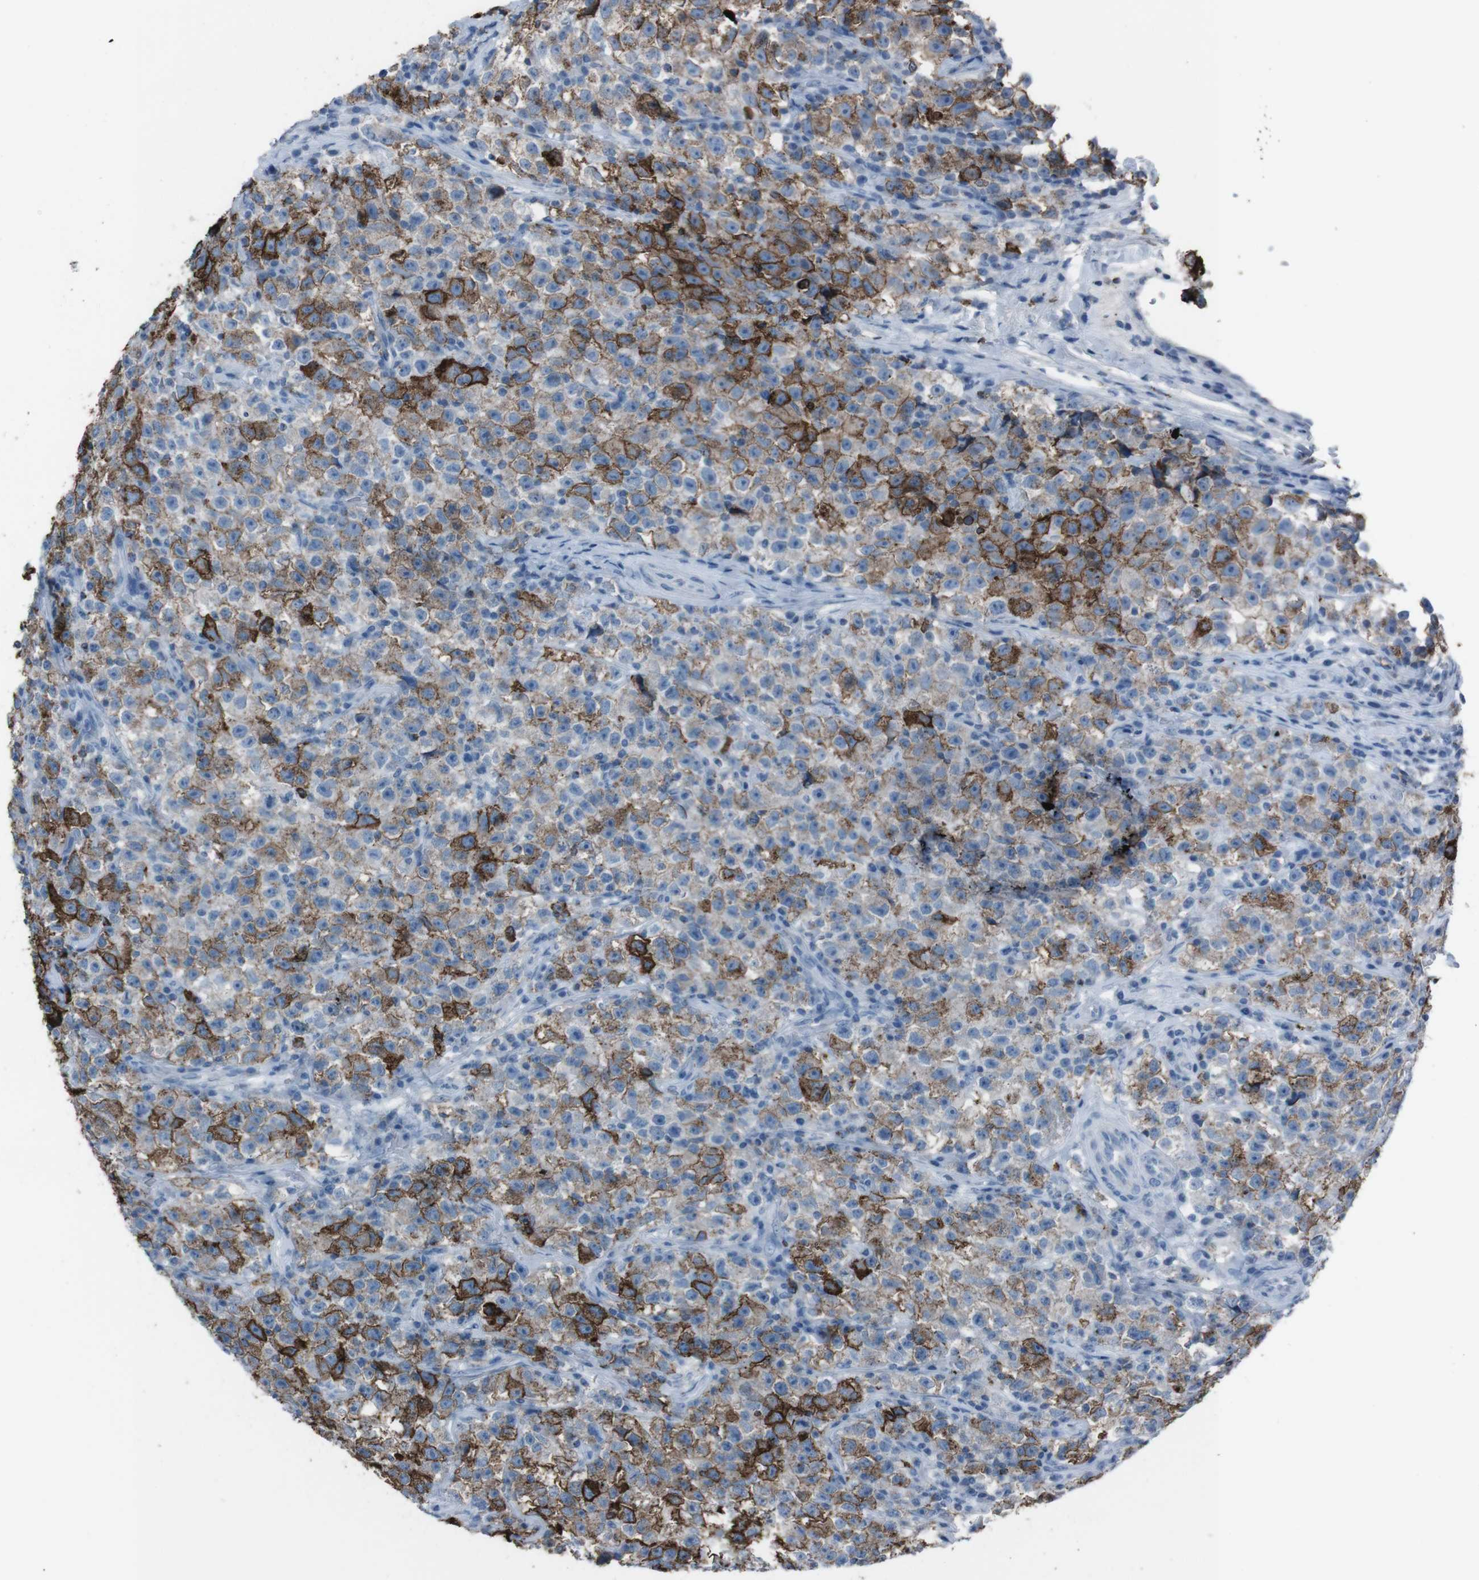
{"staining": {"intensity": "strong", "quantity": "25%-75%", "location": "cytoplasmic/membranous"}, "tissue": "testis cancer", "cell_type": "Tumor cells", "image_type": "cancer", "snomed": [{"axis": "morphology", "description": "Seminoma, NOS"}, {"axis": "topography", "description": "Testis"}], "caption": "The photomicrograph exhibits staining of testis cancer, revealing strong cytoplasmic/membranous protein expression (brown color) within tumor cells. The staining was performed using DAB, with brown indicating positive protein expression. Nuclei are stained blue with hematoxylin.", "gene": "ST6GAL1", "patient": {"sex": "male", "age": 22}}